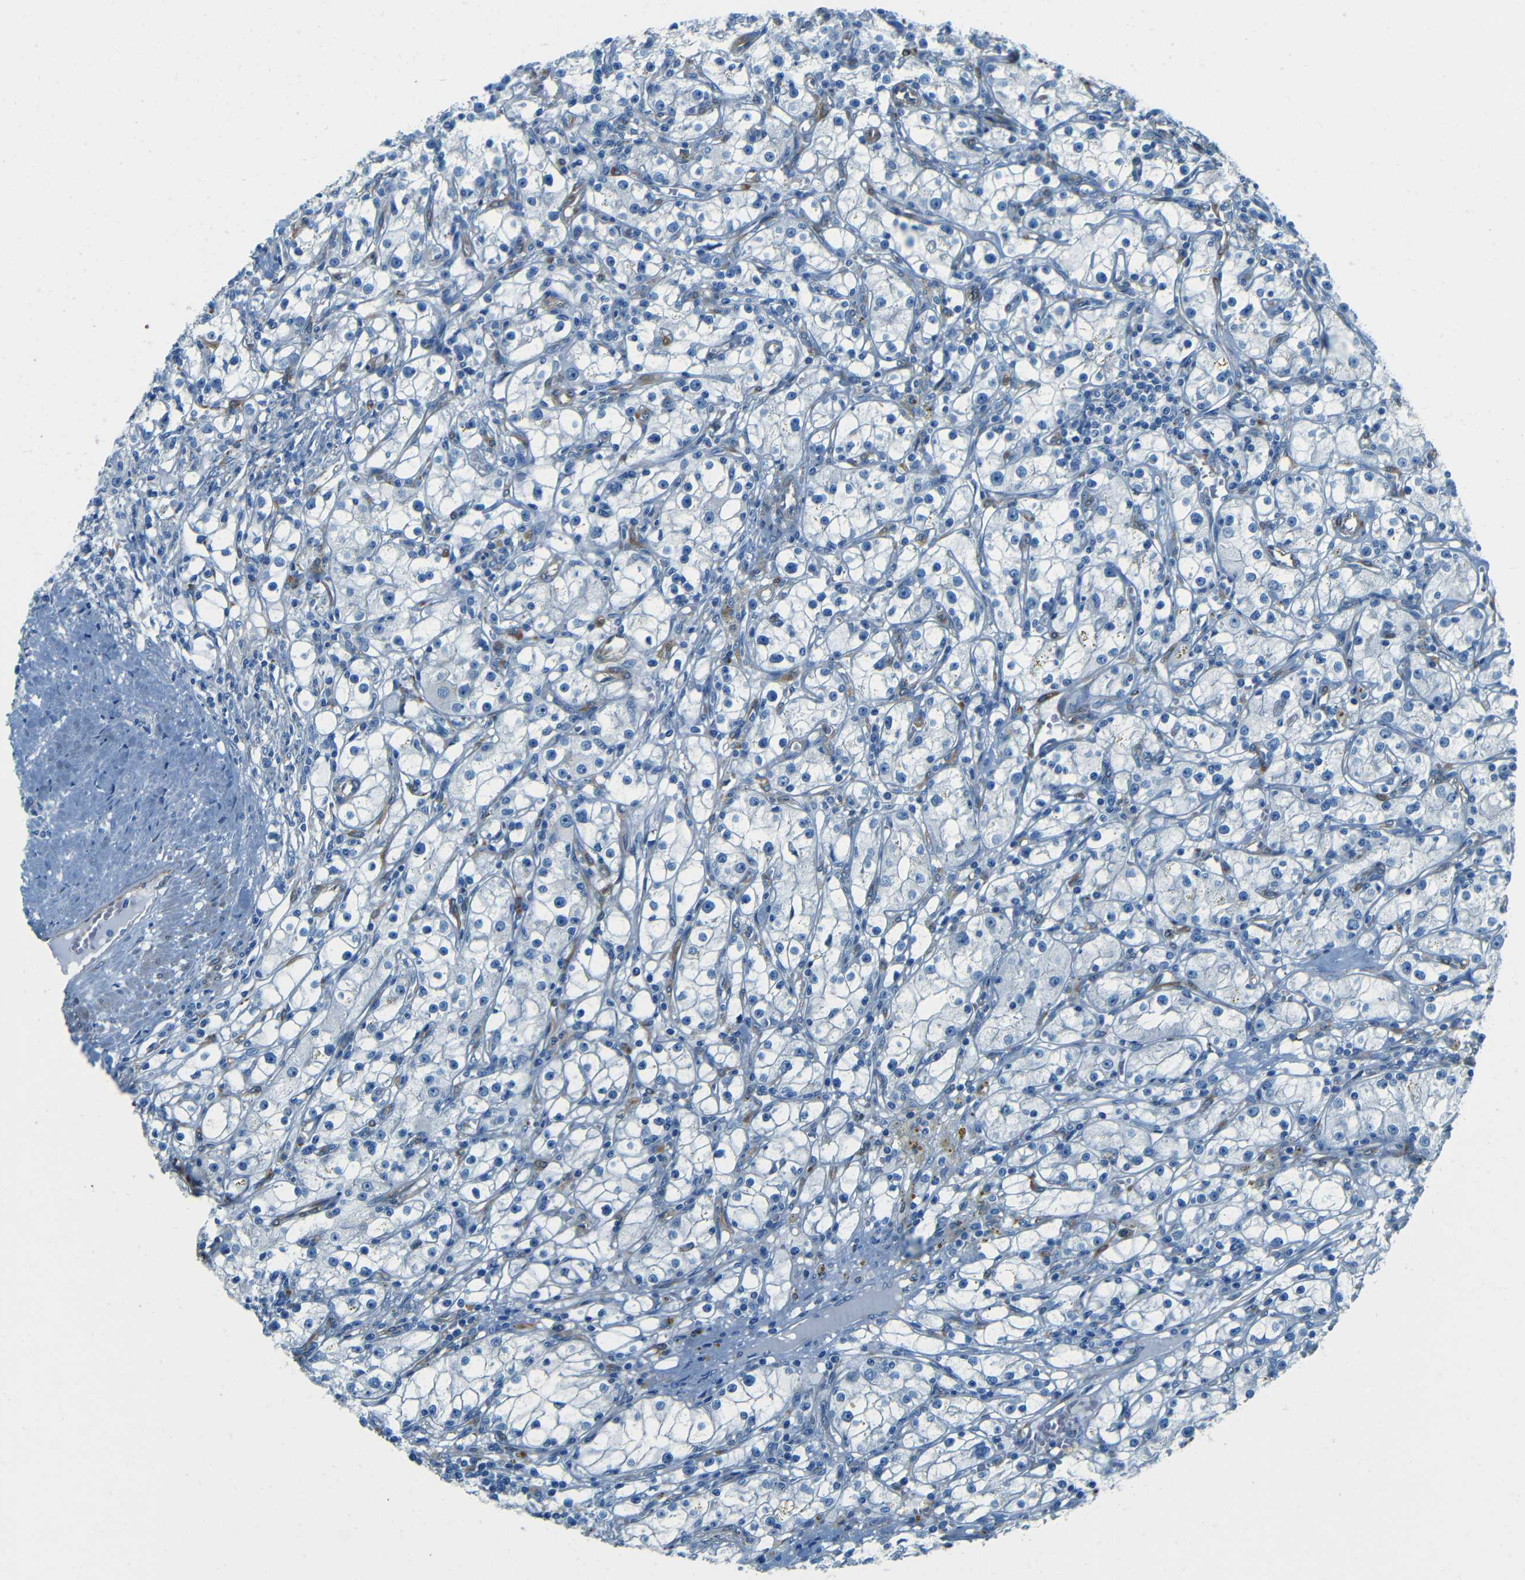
{"staining": {"intensity": "negative", "quantity": "none", "location": "none"}, "tissue": "renal cancer", "cell_type": "Tumor cells", "image_type": "cancer", "snomed": [{"axis": "morphology", "description": "Adenocarcinoma, NOS"}, {"axis": "topography", "description": "Kidney"}], "caption": "This is an immunohistochemistry (IHC) micrograph of human renal adenocarcinoma. There is no staining in tumor cells.", "gene": "MAP2", "patient": {"sex": "male", "age": 56}}